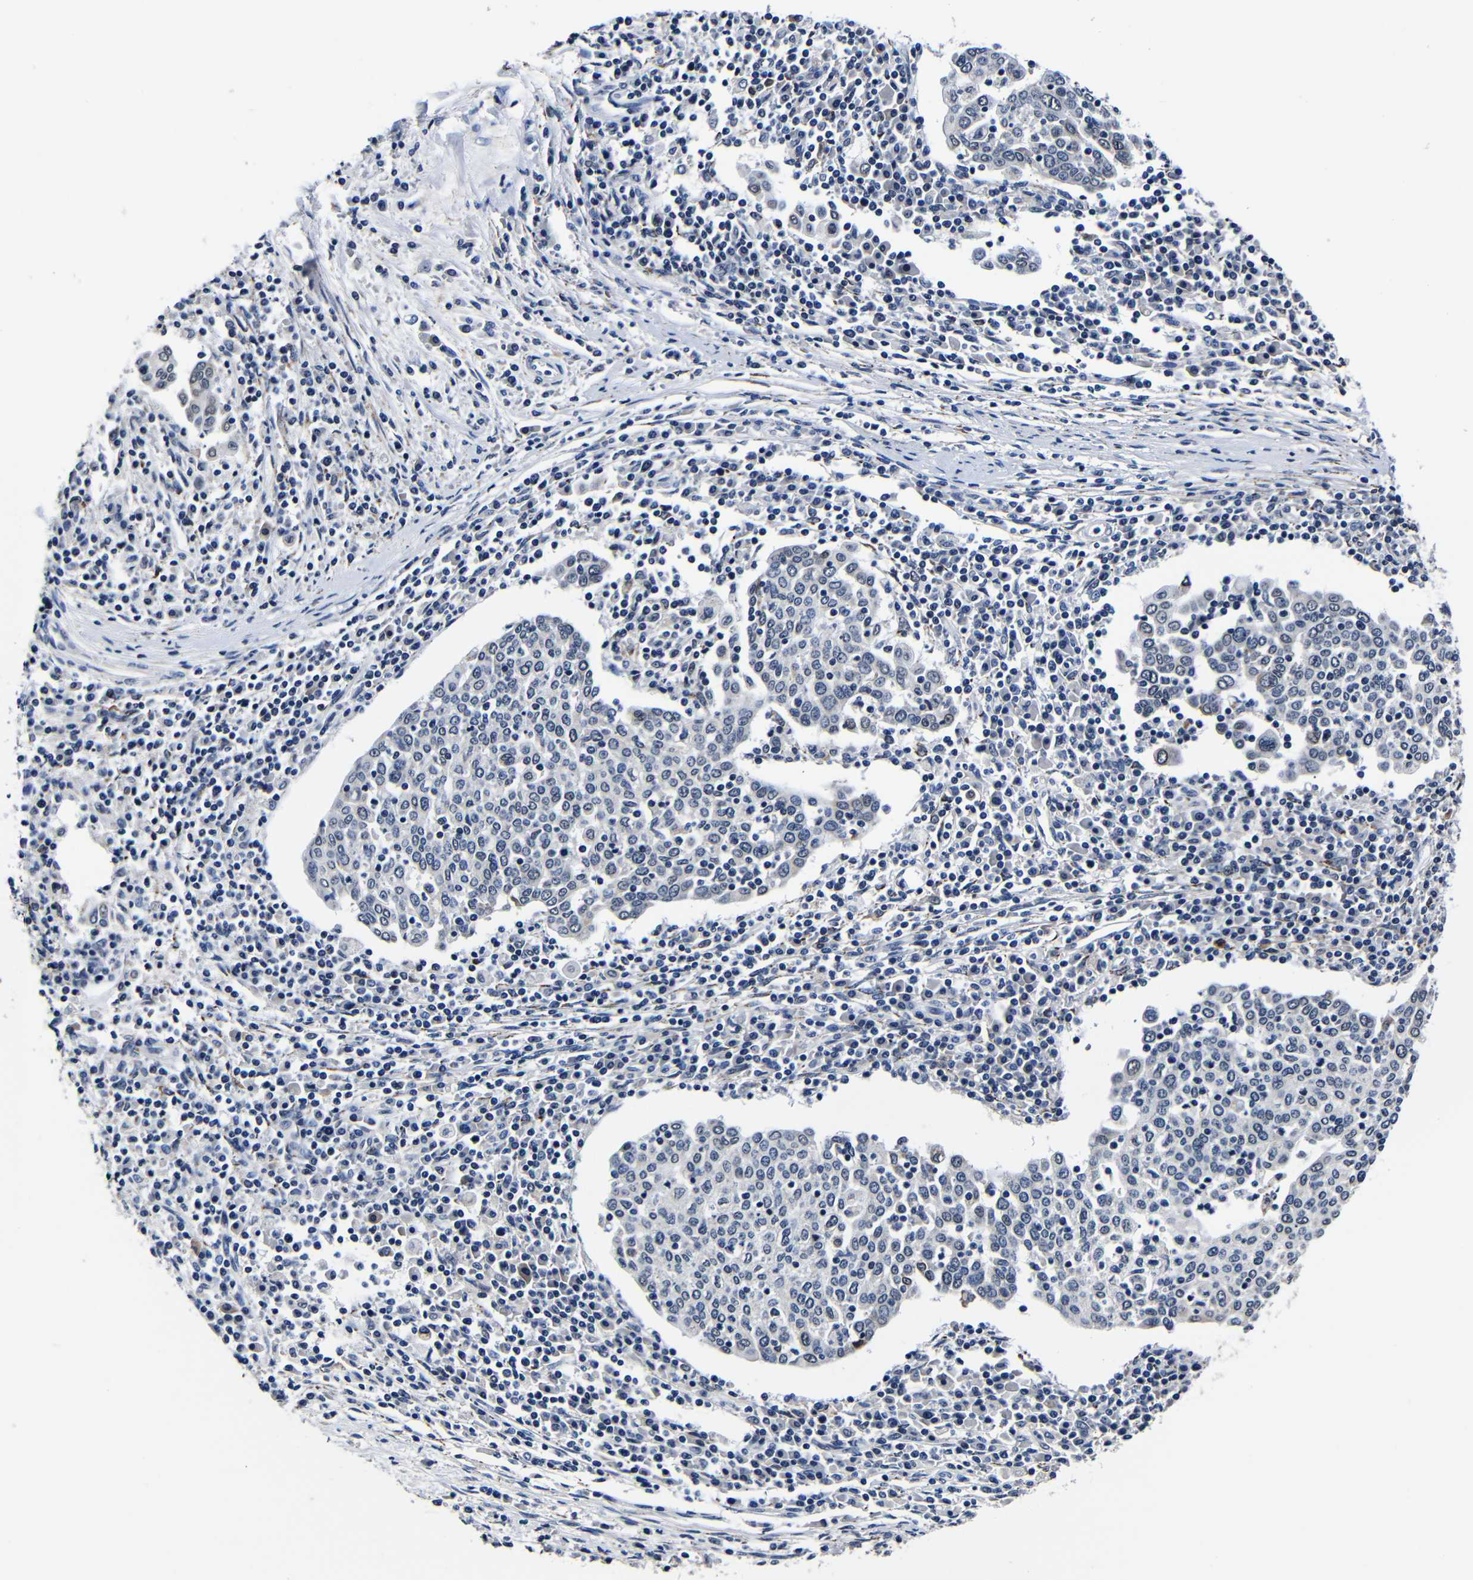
{"staining": {"intensity": "negative", "quantity": "none", "location": "none"}, "tissue": "cervical cancer", "cell_type": "Tumor cells", "image_type": "cancer", "snomed": [{"axis": "morphology", "description": "Squamous cell carcinoma, NOS"}, {"axis": "topography", "description": "Cervix"}], "caption": "Immunohistochemical staining of human squamous cell carcinoma (cervical) shows no significant staining in tumor cells. (Brightfield microscopy of DAB (3,3'-diaminobenzidine) immunohistochemistry (IHC) at high magnification).", "gene": "DEPP1", "patient": {"sex": "female", "age": 40}}